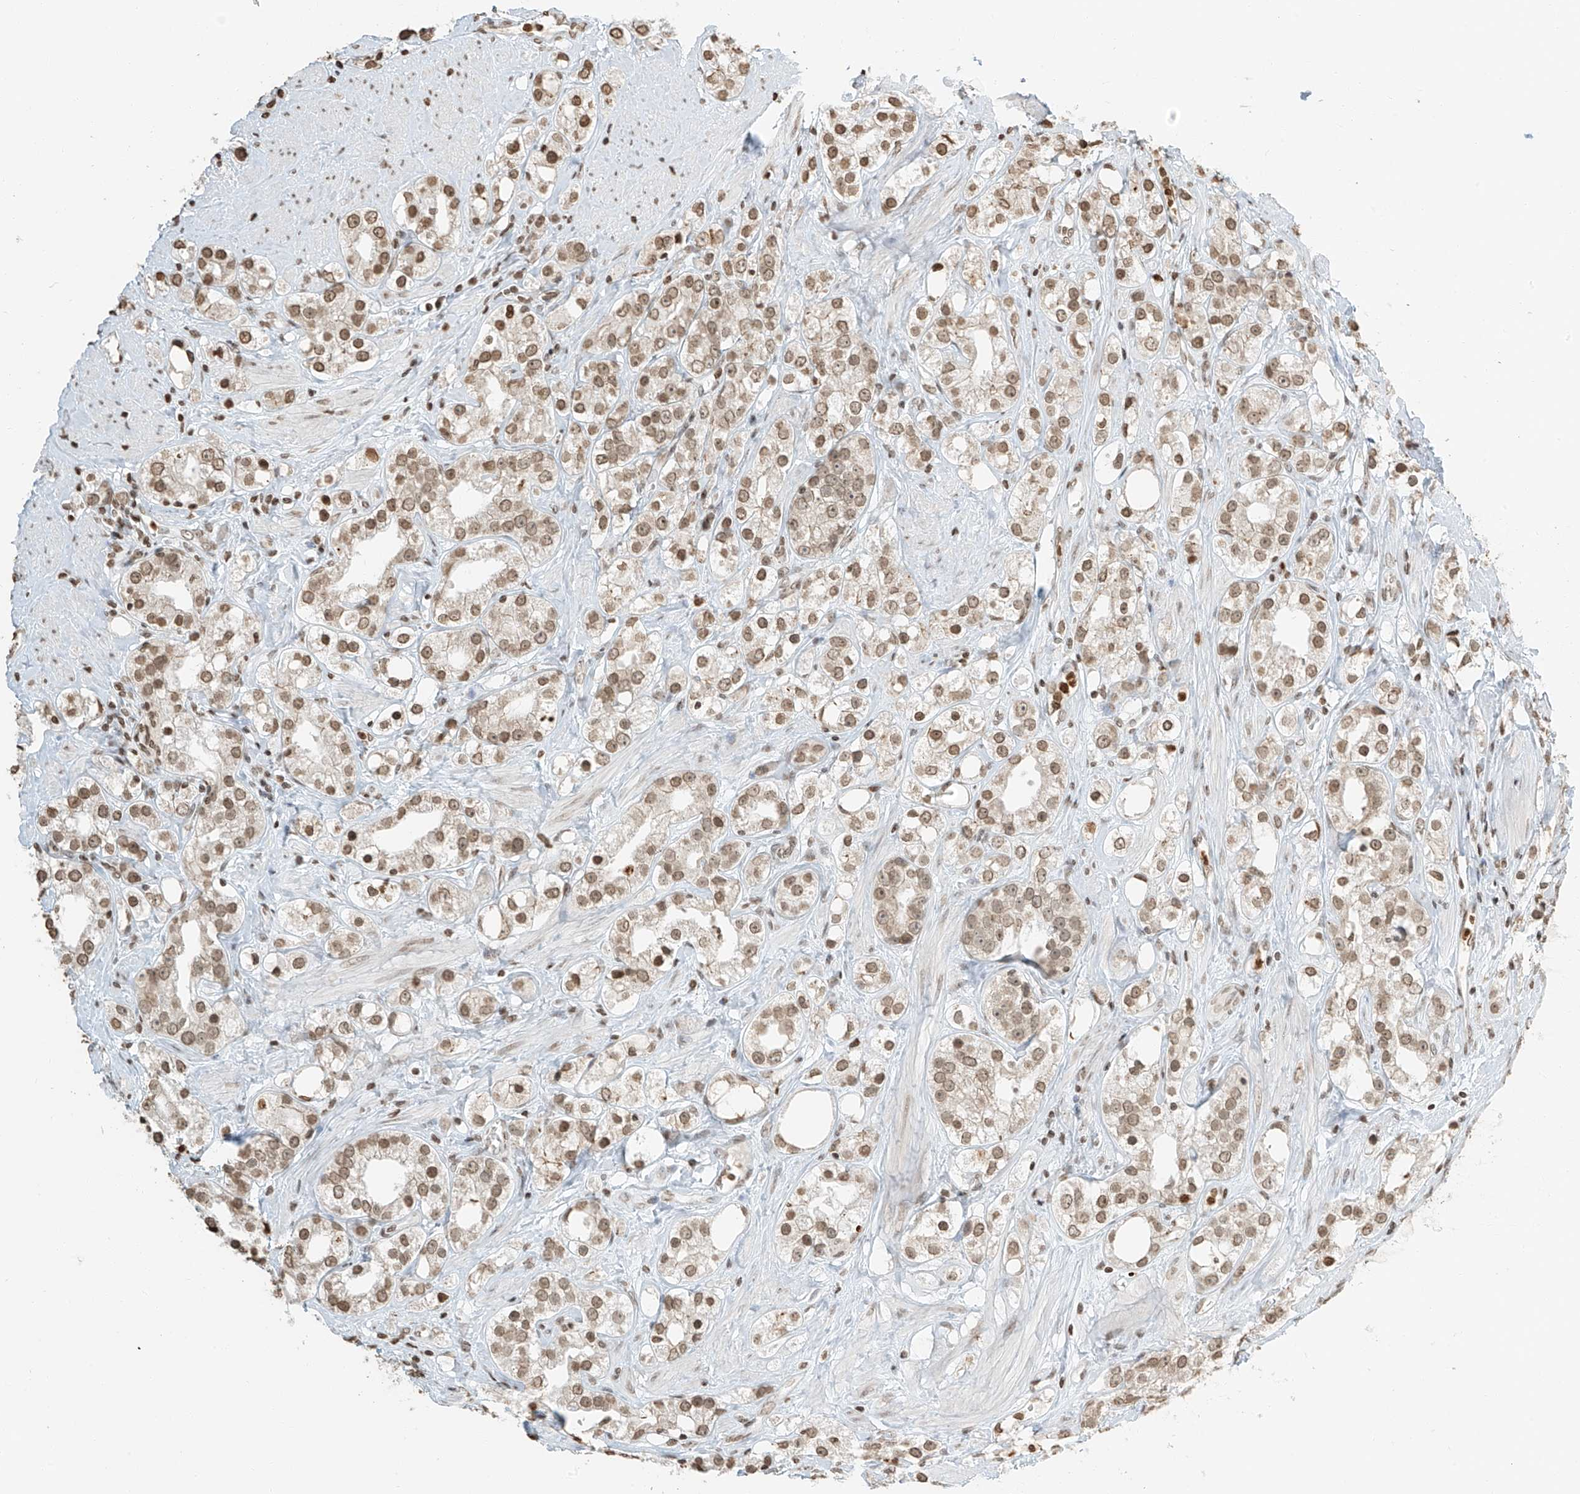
{"staining": {"intensity": "moderate", "quantity": ">75%", "location": "nuclear"}, "tissue": "prostate cancer", "cell_type": "Tumor cells", "image_type": "cancer", "snomed": [{"axis": "morphology", "description": "Adenocarcinoma, NOS"}, {"axis": "topography", "description": "Prostate"}], "caption": "Immunohistochemistry staining of prostate cancer (adenocarcinoma), which exhibits medium levels of moderate nuclear staining in about >75% of tumor cells indicating moderate nuclear protein expression. The staining was performed using DAB (brown) for protein detection and nuclei were counterstained in hematoxylin (blue).", "gene": "C17orf58", "patient": {"sex": "male", "age": 79}}